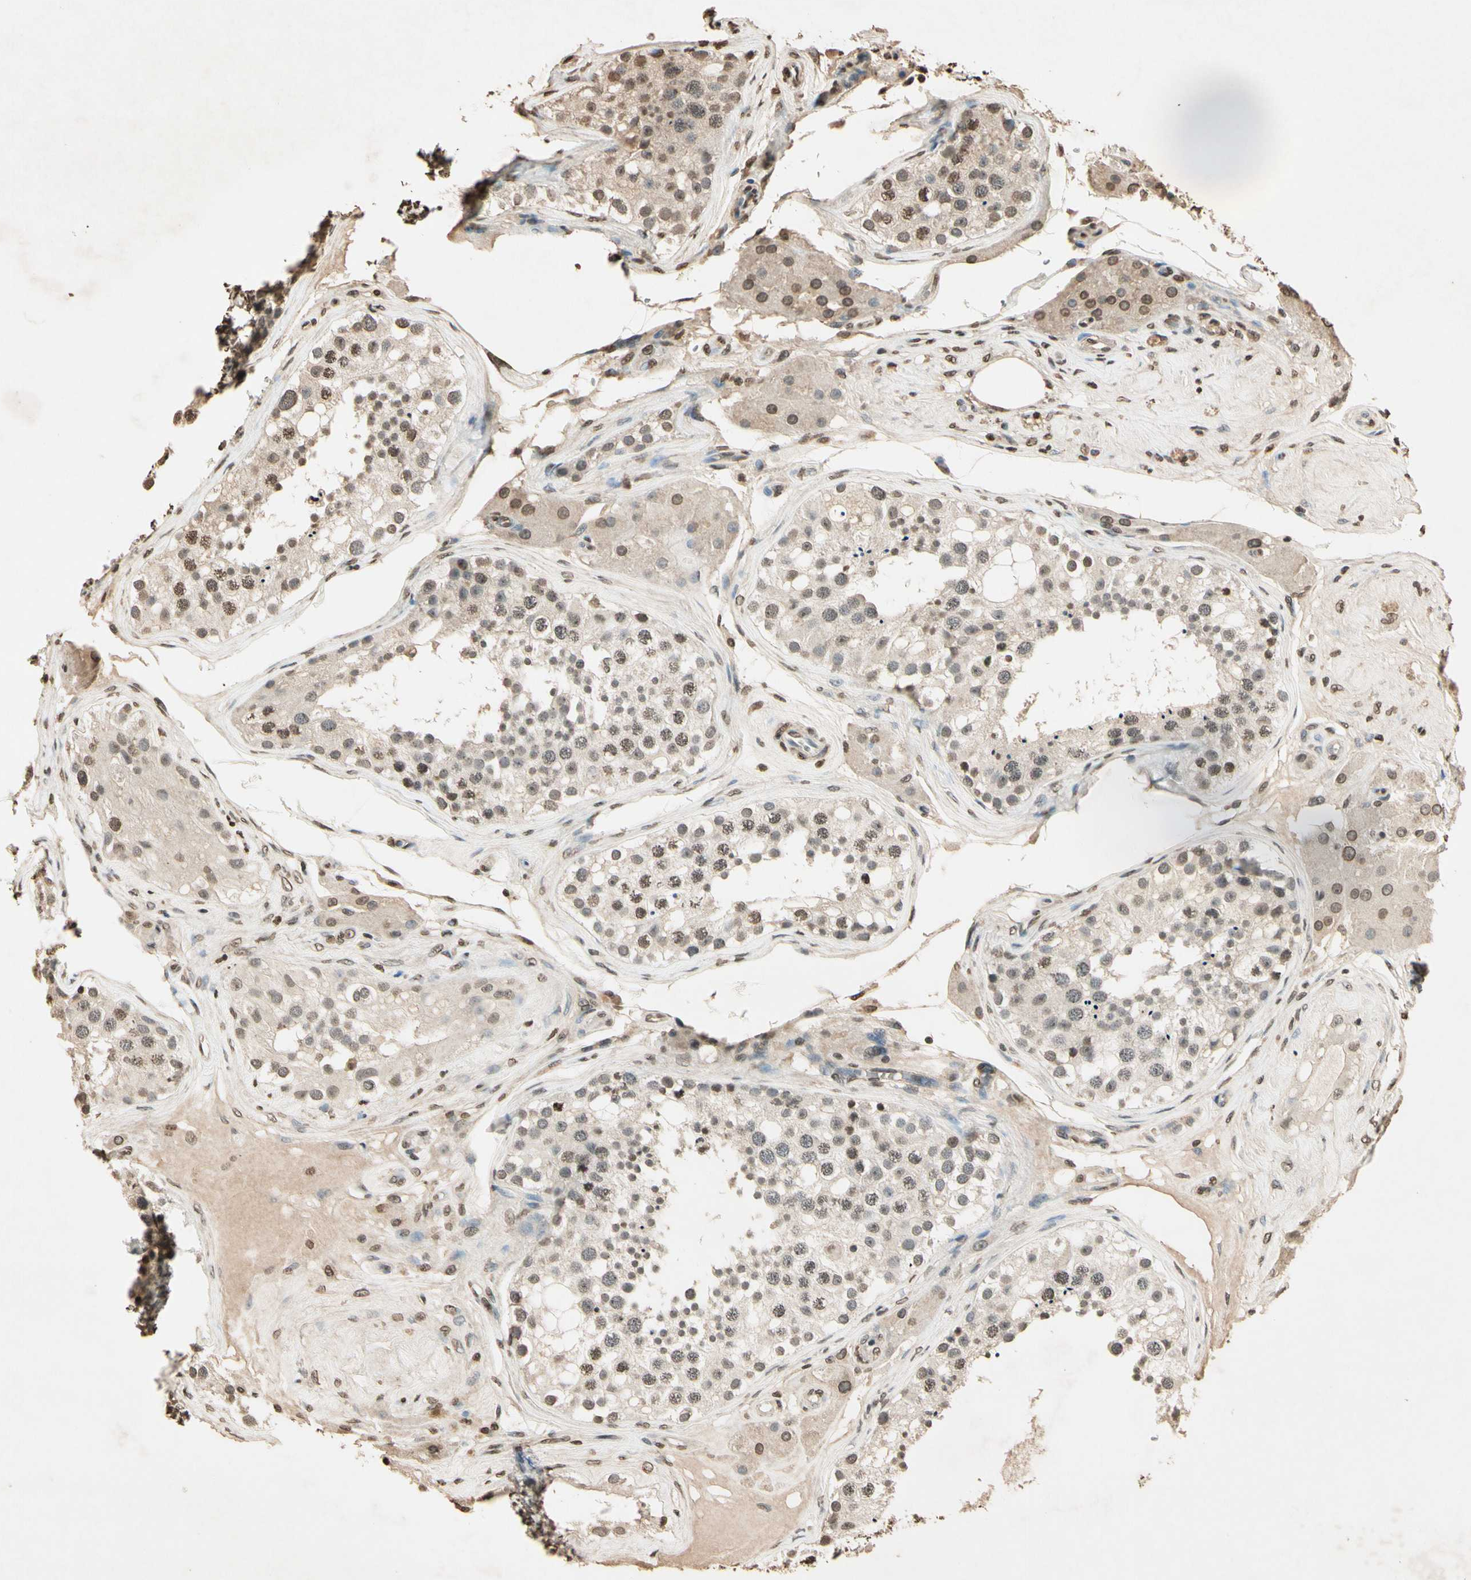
{"staining": {"intensity": "weak", "quantity": "25%-75%", "location": "cytoplasmic/membranous,nuclear"}, "tissue": "testis", "cell_type": "Cells in seminiferous ducts", "image_type": "normal", "snomed": [{"axis": "morphology", "description": "Normal tissue, NOS"}, {"axis": "topography", "description": "Testis"}], "caption": "A brown stain highlights weak cytoplasmic/membranous,nuclear expression of a protein in cells in seminiferous ducts of normal human testis. (DAB IHC, brown staining for protein, blue staining for nuclei).", "gene": "TOP1", "patient": {"sex": "male", "age": 68}}